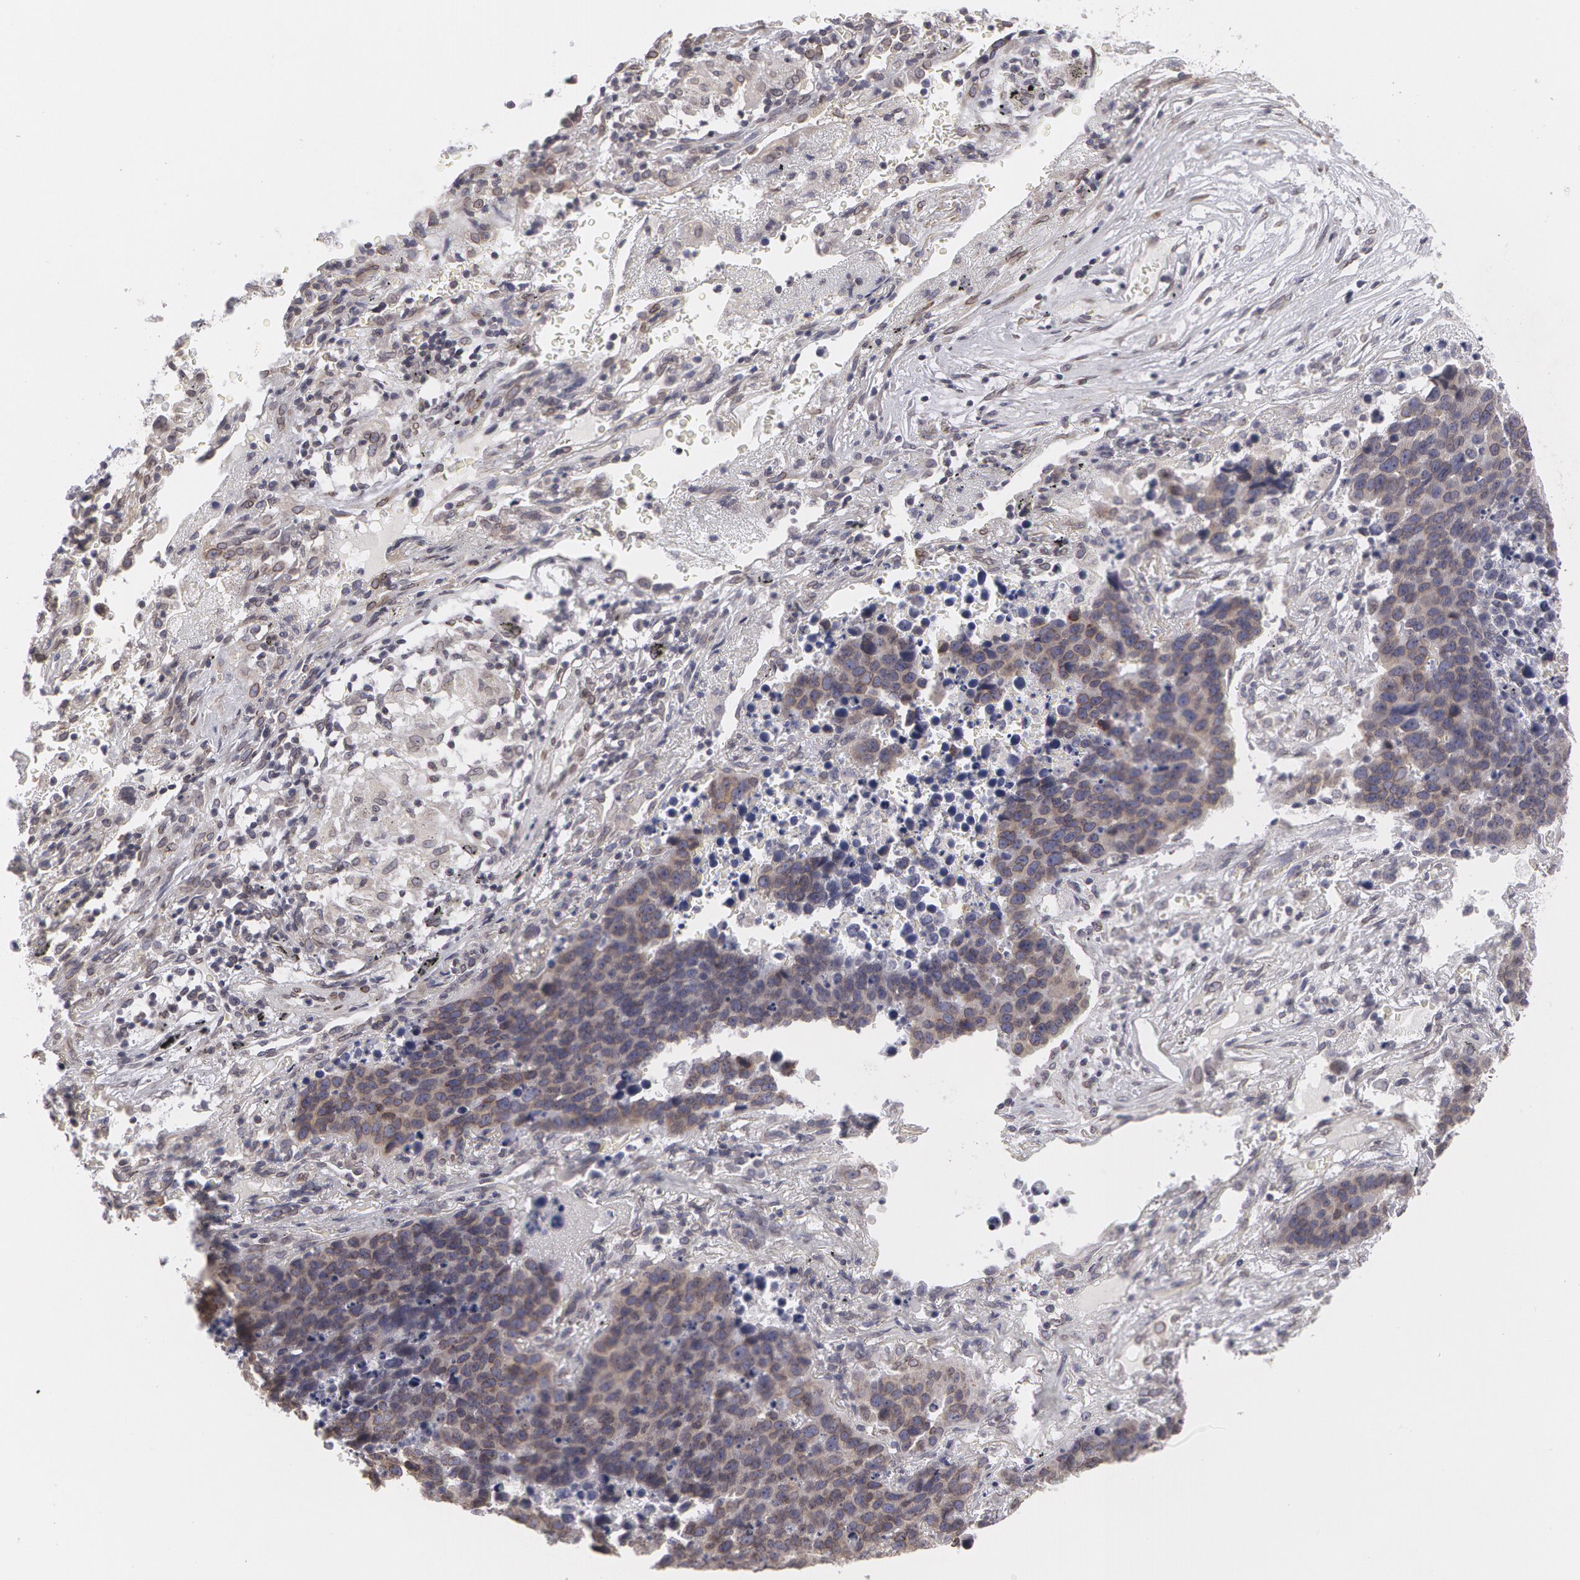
{"staining": {"intensity": "weak", "quantity": "25%-75%", "location": "nuclear"}, "tissue": "lung cancer", "cell_type": "Tumor cells", "image_type": "cancer", "snomed": [{"axis": "morphology", "description": "Carcinoid, malignant, NOS"}, {"axis": "topography", "description": "Lung"}], "caption": "Malignant carcinoid (lung) stained with a brown dye exhibits weak nuclear positive positivity in about 25%-75% of tumor cells.", "gene": "EMD", "patient": {"sex": "male", "age": 60}}